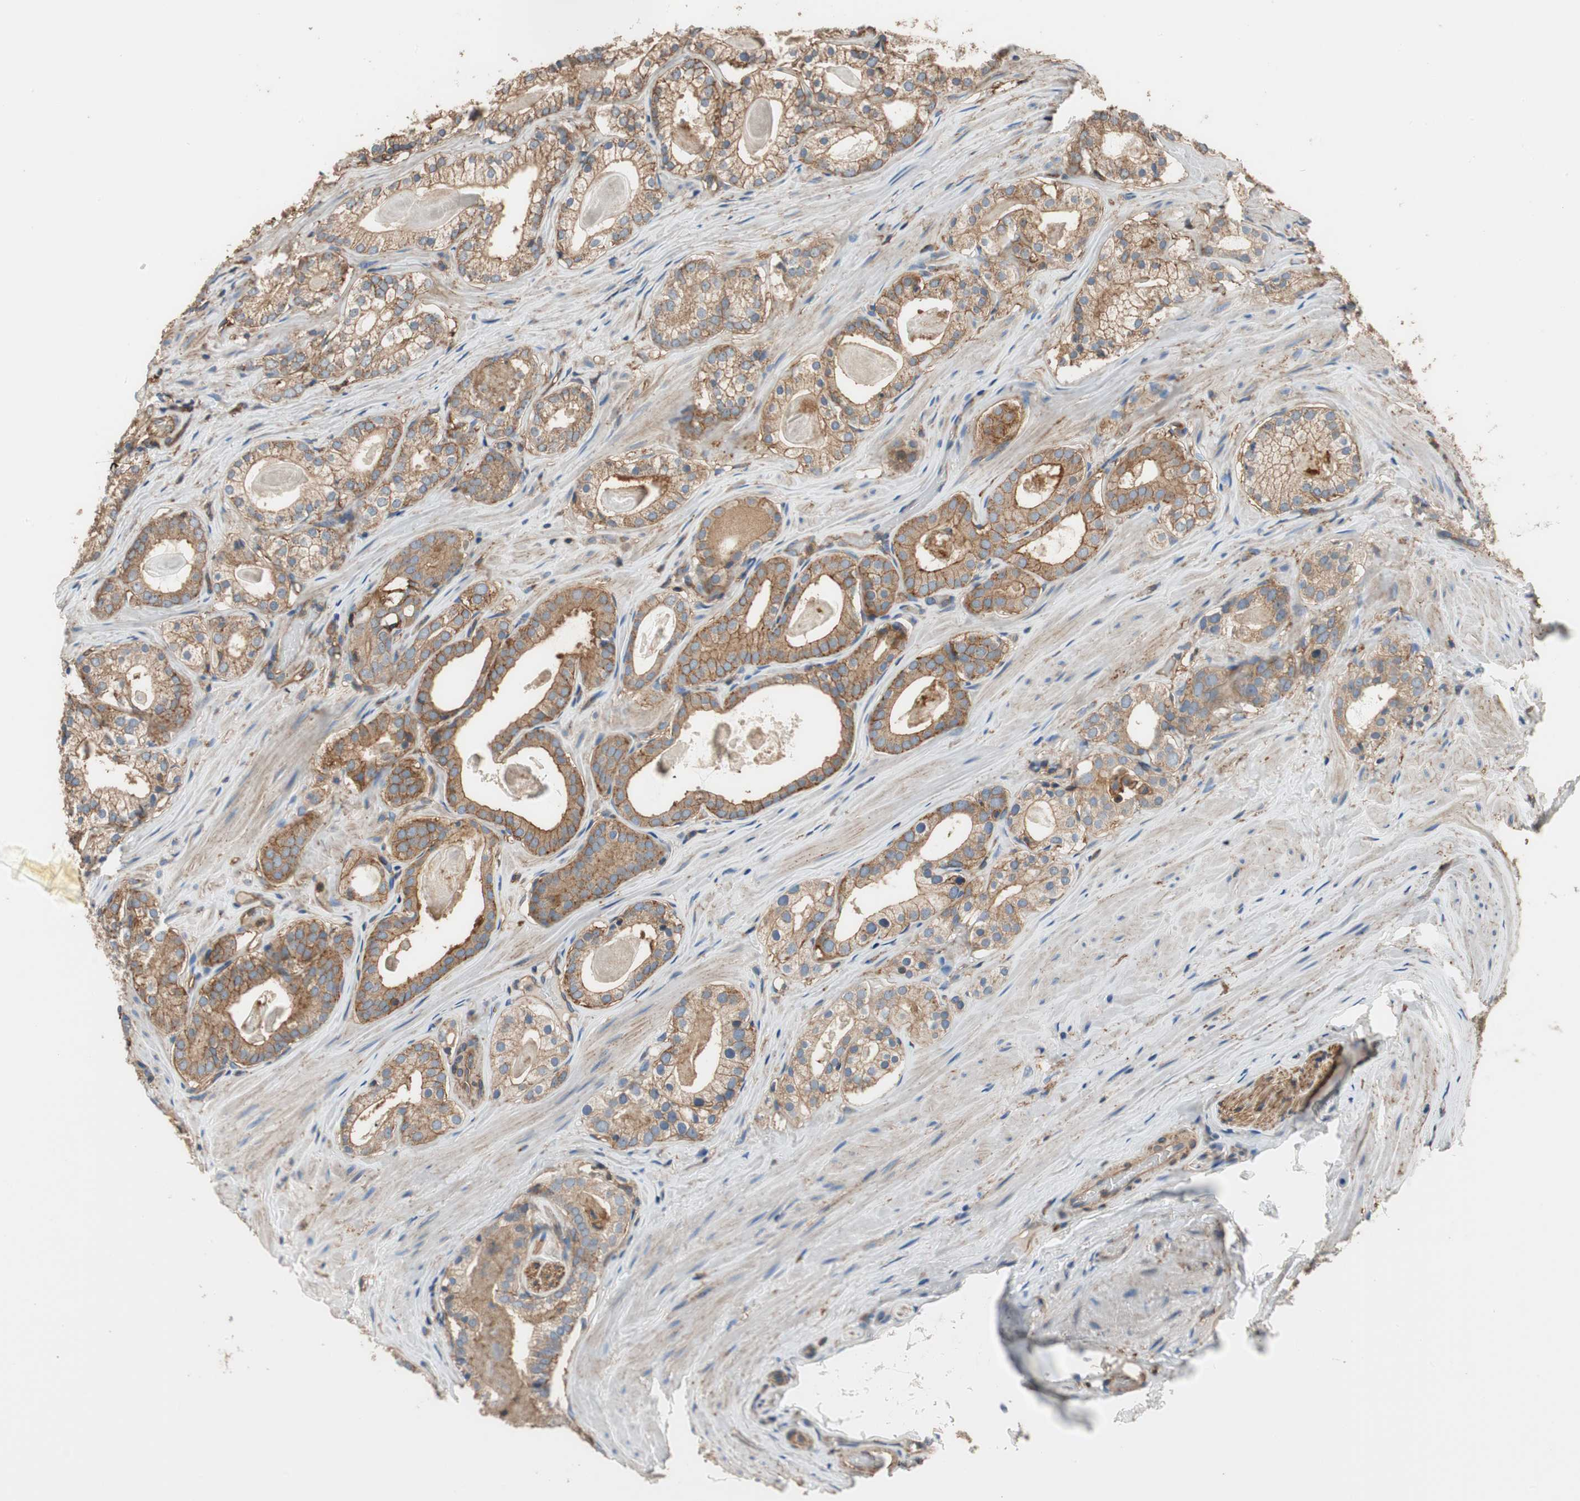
{"staining": {"intensity": "moderate", "quantity": ">75%", "location": "cytoplasmic/membranous"}, "tissue": "prostate cancer", "cell_type": "Tumor cells", "image_type": "cancer", "snomed": [{"axis": "morphology", "description": "Adenocarcinoma, Low grade"}, {"axis": "topography", "description": "Prostate"}], "caption": "Low-grade adenocarcinoma (prostate) stained with DAB IHC reveals medium levels of moderate cytoplasmic/membranous positivity in about >75% of tumor cells.", "gene": "IL1RL1", "patient": {"sex": "male", "age": 59}}